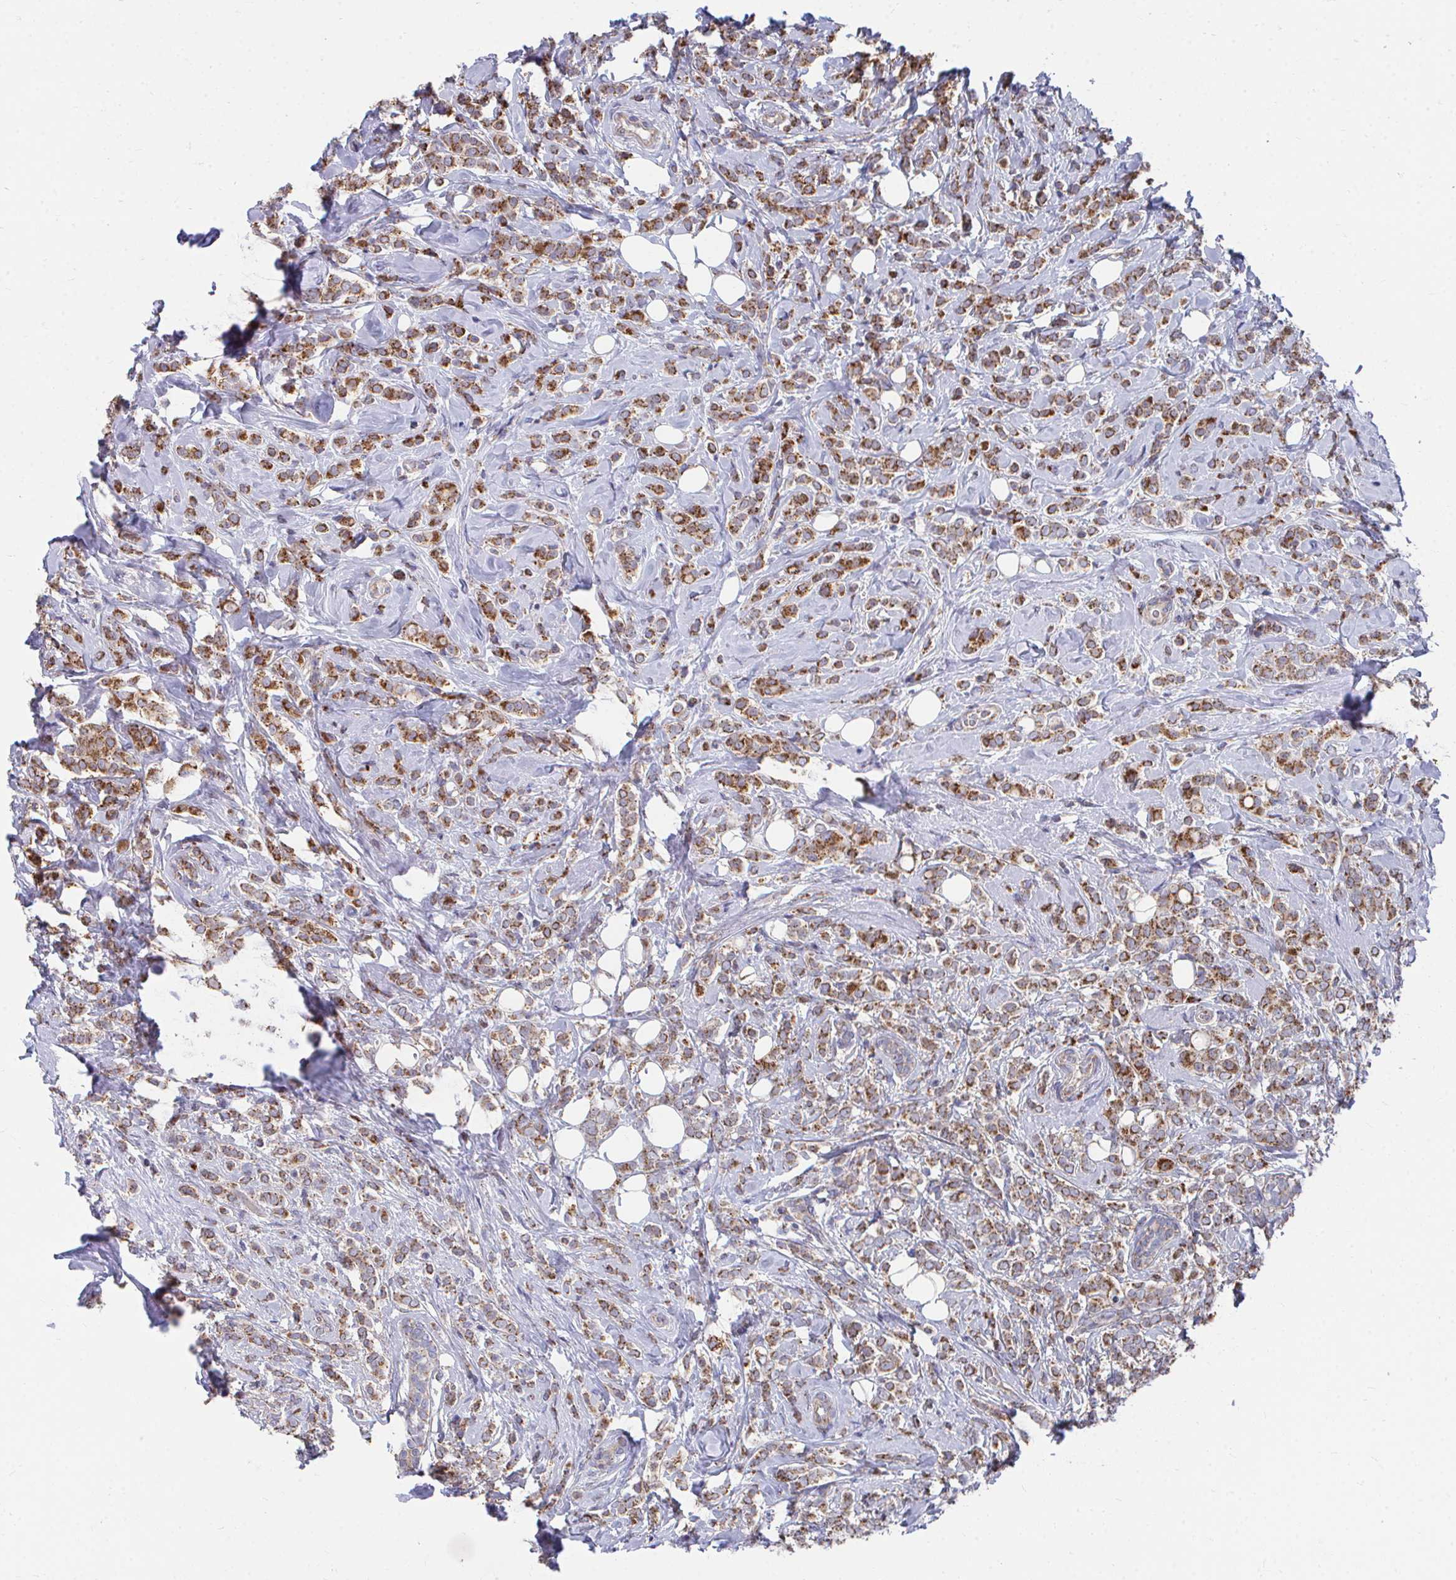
{"staining": {"intensity": "moderate", "quantity": ">75%", "location": "cytoplasmic/membranous"}, "tissue": "breast cancer", "cell_type": "Tumor cells", "image_type": "cancer", "snomed": [{"axis": "morphology", "description": "Lobular carcinoma"}, {"axis": "topography", "description": "Breast"}], "caption": "IHC photomicrograph of neoplastic tissue: human breast lobular carcinoma stained using IHC exhibits medium levels of moderate protein expression localized specifically in the cytoplasmic/membranous of tumor cells, appearing as a cytoplasmic/membranous brown color.", "gene": "PEX3", "patient": {"sex": "female", "age": 49}}